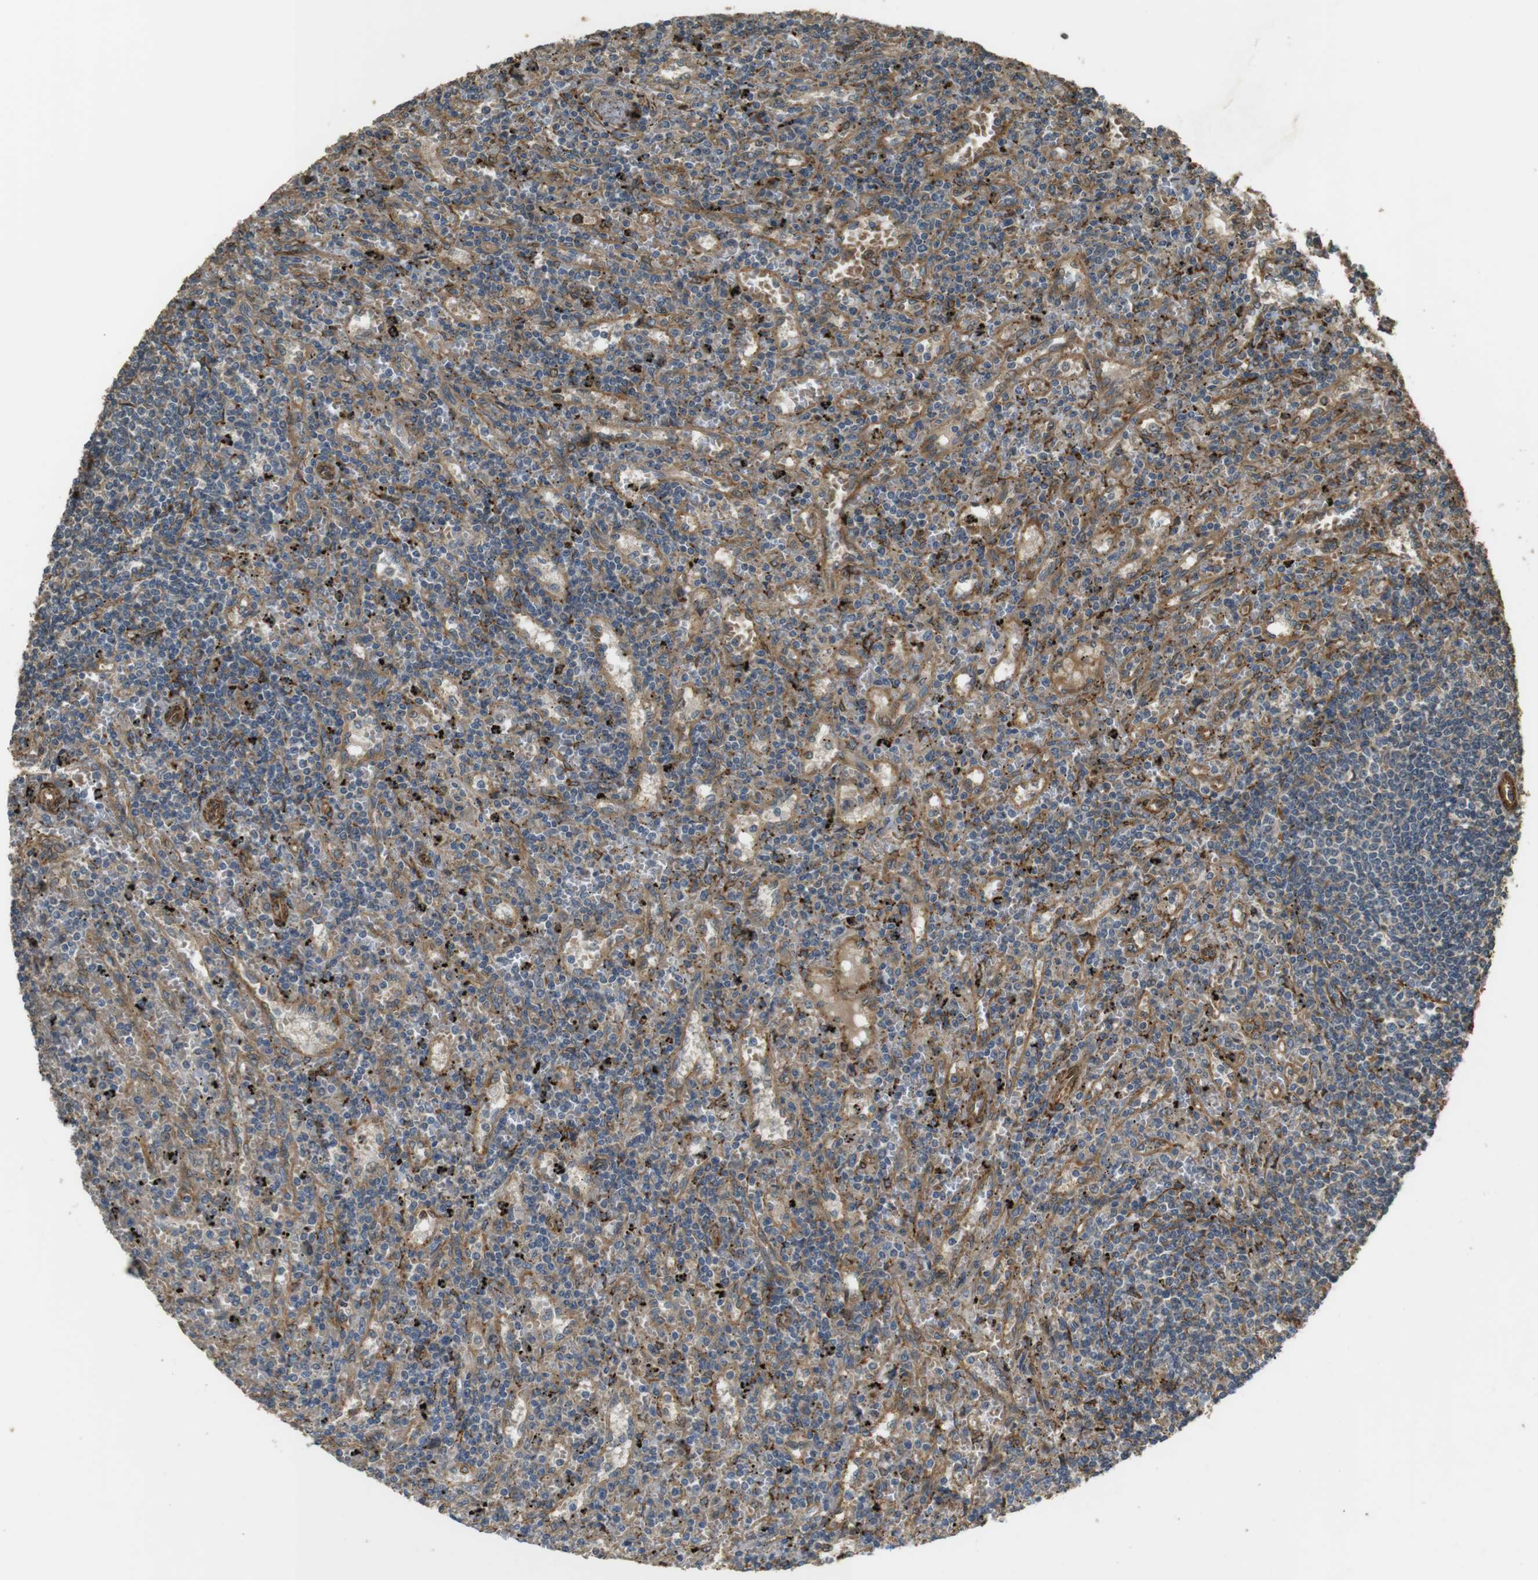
{"staining": {"intensity": "weak", "quantity": "<25%", "location": "cytoplasmic/membranous"}, "tissue": "lymphoma", "cell_type": "Tumor cells", "image_type": "cancer", "snomed": [{"axis": "morphology", "description": "Malignant lymphoma, non-Hodgkin's type, Low grade"}, {"axis": "topography", "description": "Spleen"}], "caption": "Immunohistochemical staining of human lymphoma displays no significant positivity in tumor cells.", "gene": "MSRB3", "patient": {"sex": "male", "age": 76}}